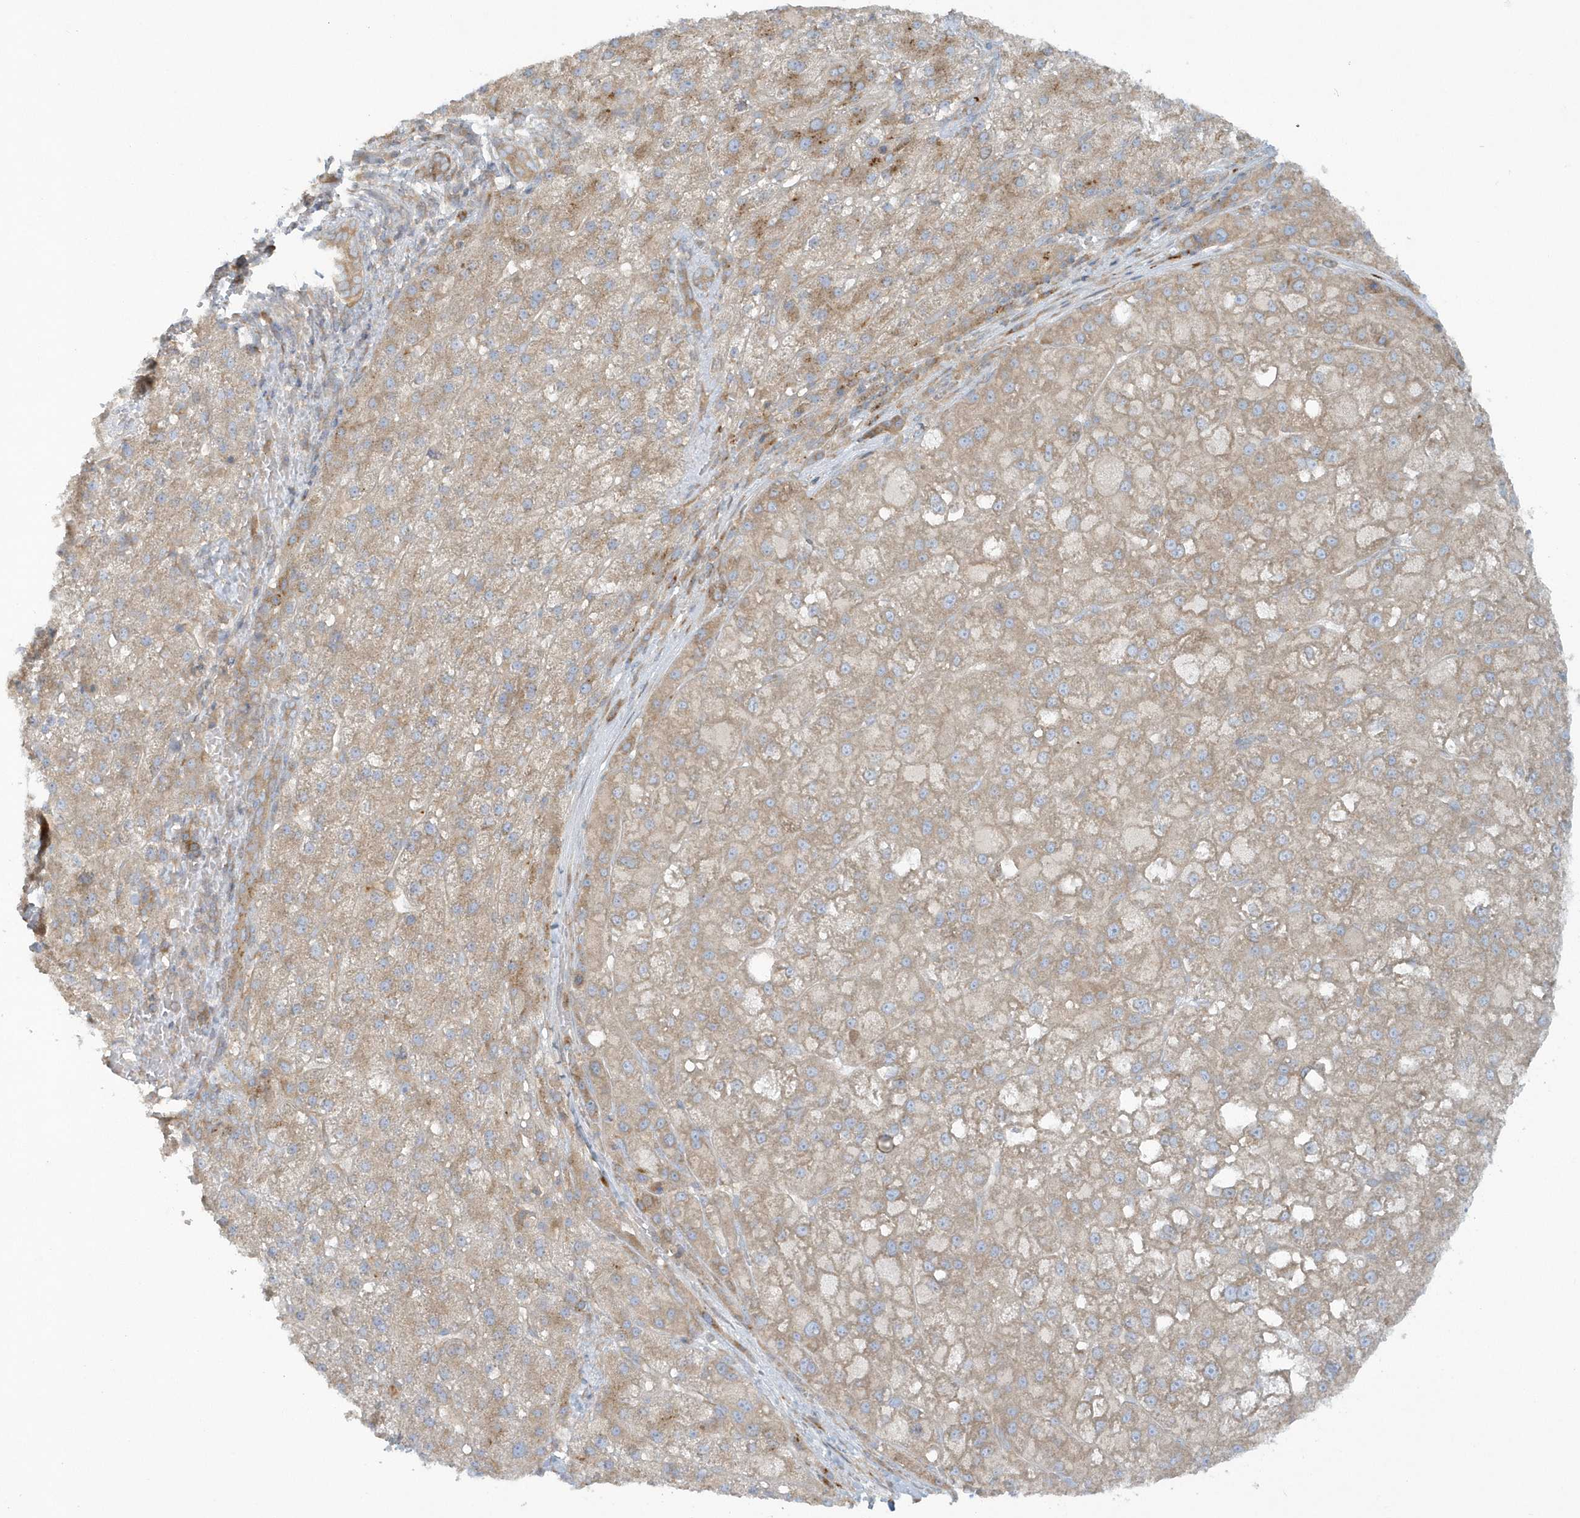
{"staining": {"intensity": "weak", "quantity": "25%-75%", "location": "cytoplasmic/membranous"}, "tissue": "liver cancer", "cell_type": "Tumor cells", "image_type": "cancer", "snomed": [{"axis": "morphology", "description": "Carcinoma, Hepatocellular, NOS"}, {"axis": "topography", "description": "Liver"}], "caption": "Immunohistochemistry (IHC) (DAB (3,3'-diaminobenzidine)) staining of human liver cancer exhibits weak cytoplasmic/membranous protein expression in approximately 25%-75% of tumor cells. (brown staining indicates protein expression, while blue staining denotes nuclei).", "gene": "CNOT10", "patient": {"sex": "male", "age": 57}}